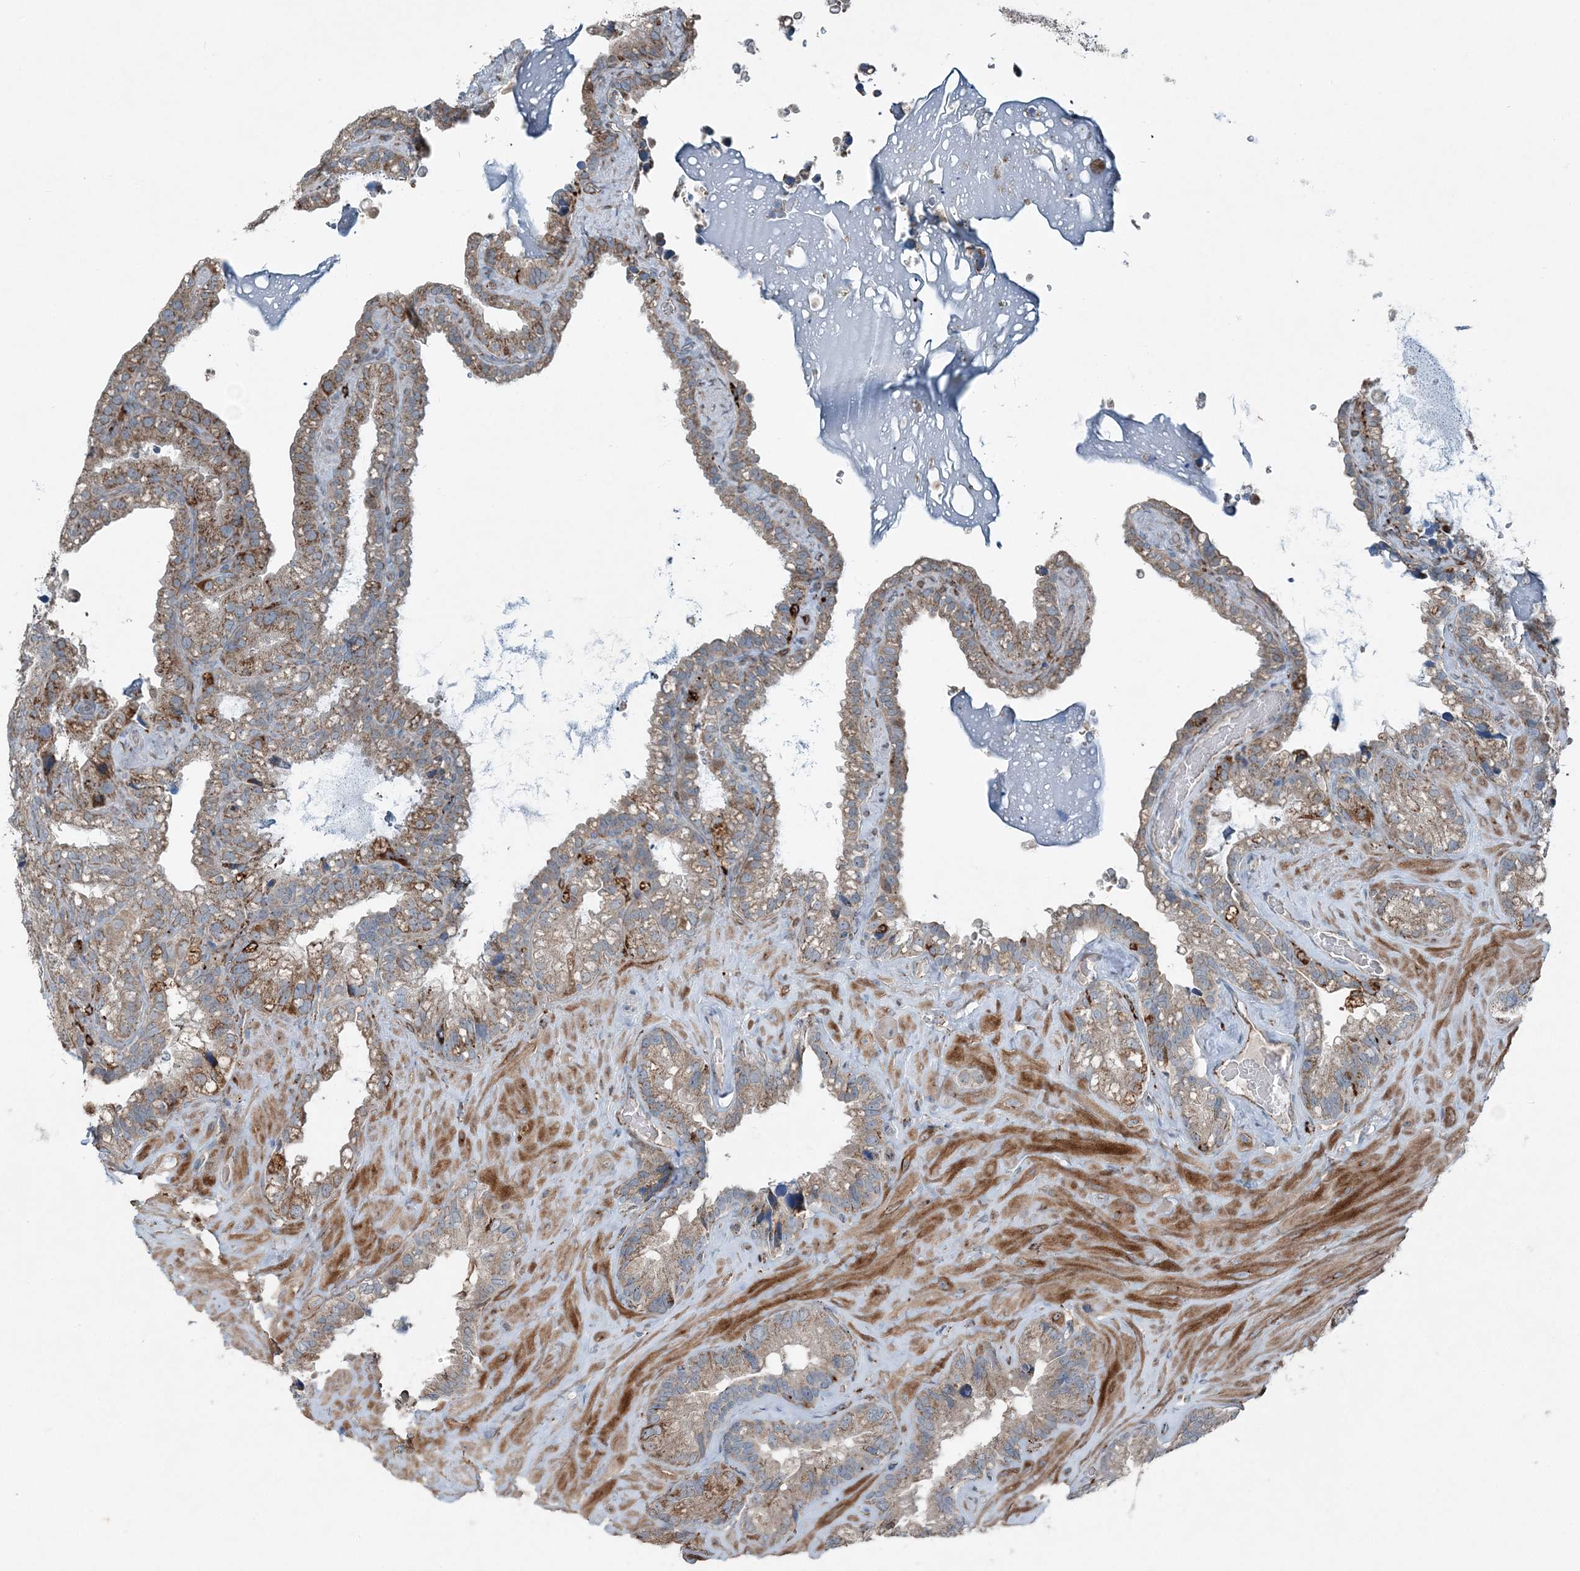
{"staining": {"intensity": "moderate", "quantity": "25%-75%", "location": "cytoplasmic/membranous"}, "tissue": "seminal vesicle", "cell_type": "Glandular cells", "image_type": "normal", "snomed": [{"axis": "morphology", "description": "Normal tissue, NOS"}, {"axis": "topography", "description": "Prostate"}, {"axis": "topography", "description": "Seminal veicle"}], "caption": "Unremarkable seminal vesicle shows moderate cytoplasmic/membranous staining in approximately 25%-75% of glandular cells.", "gene": "KY", "patient": {"sex": "male", "age": 68}}